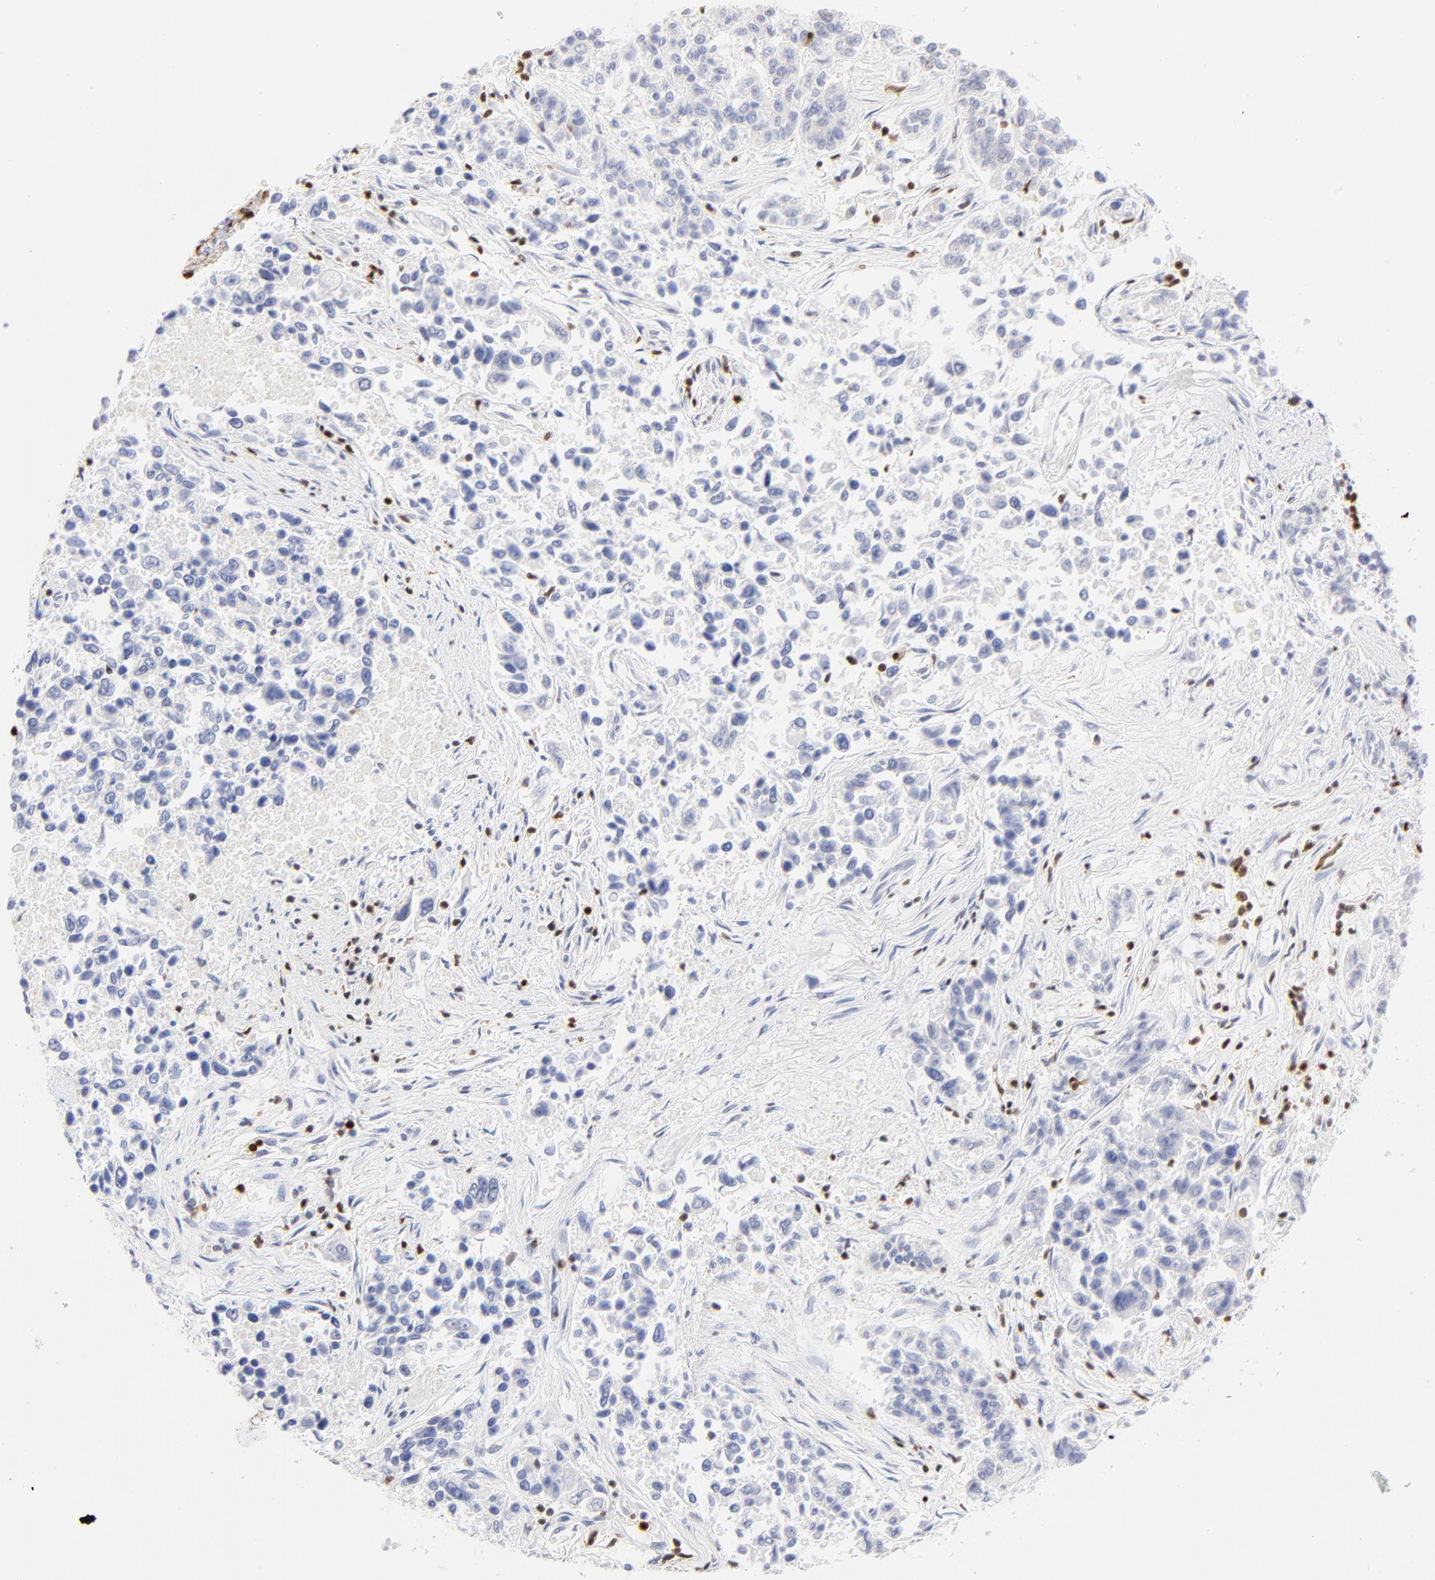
{"staining": {"intensity": "negative", "quantity": "none", "location": "none"}, "tissue": "lung cancer", "cell_type": "Tumor cells", "image_type": "cancer", "snomed": [{"axis": "morphology", "description": "Adenocarcinoma, NOS"}, {"axis": "topography", "description": "Lung"}], "caption": "Photomicrograph shows no significant protein staining in tumor cells of lung adenocarcinoma.", "gene": "ZAP70", "patient": {"sex": "male", "age": 84}}